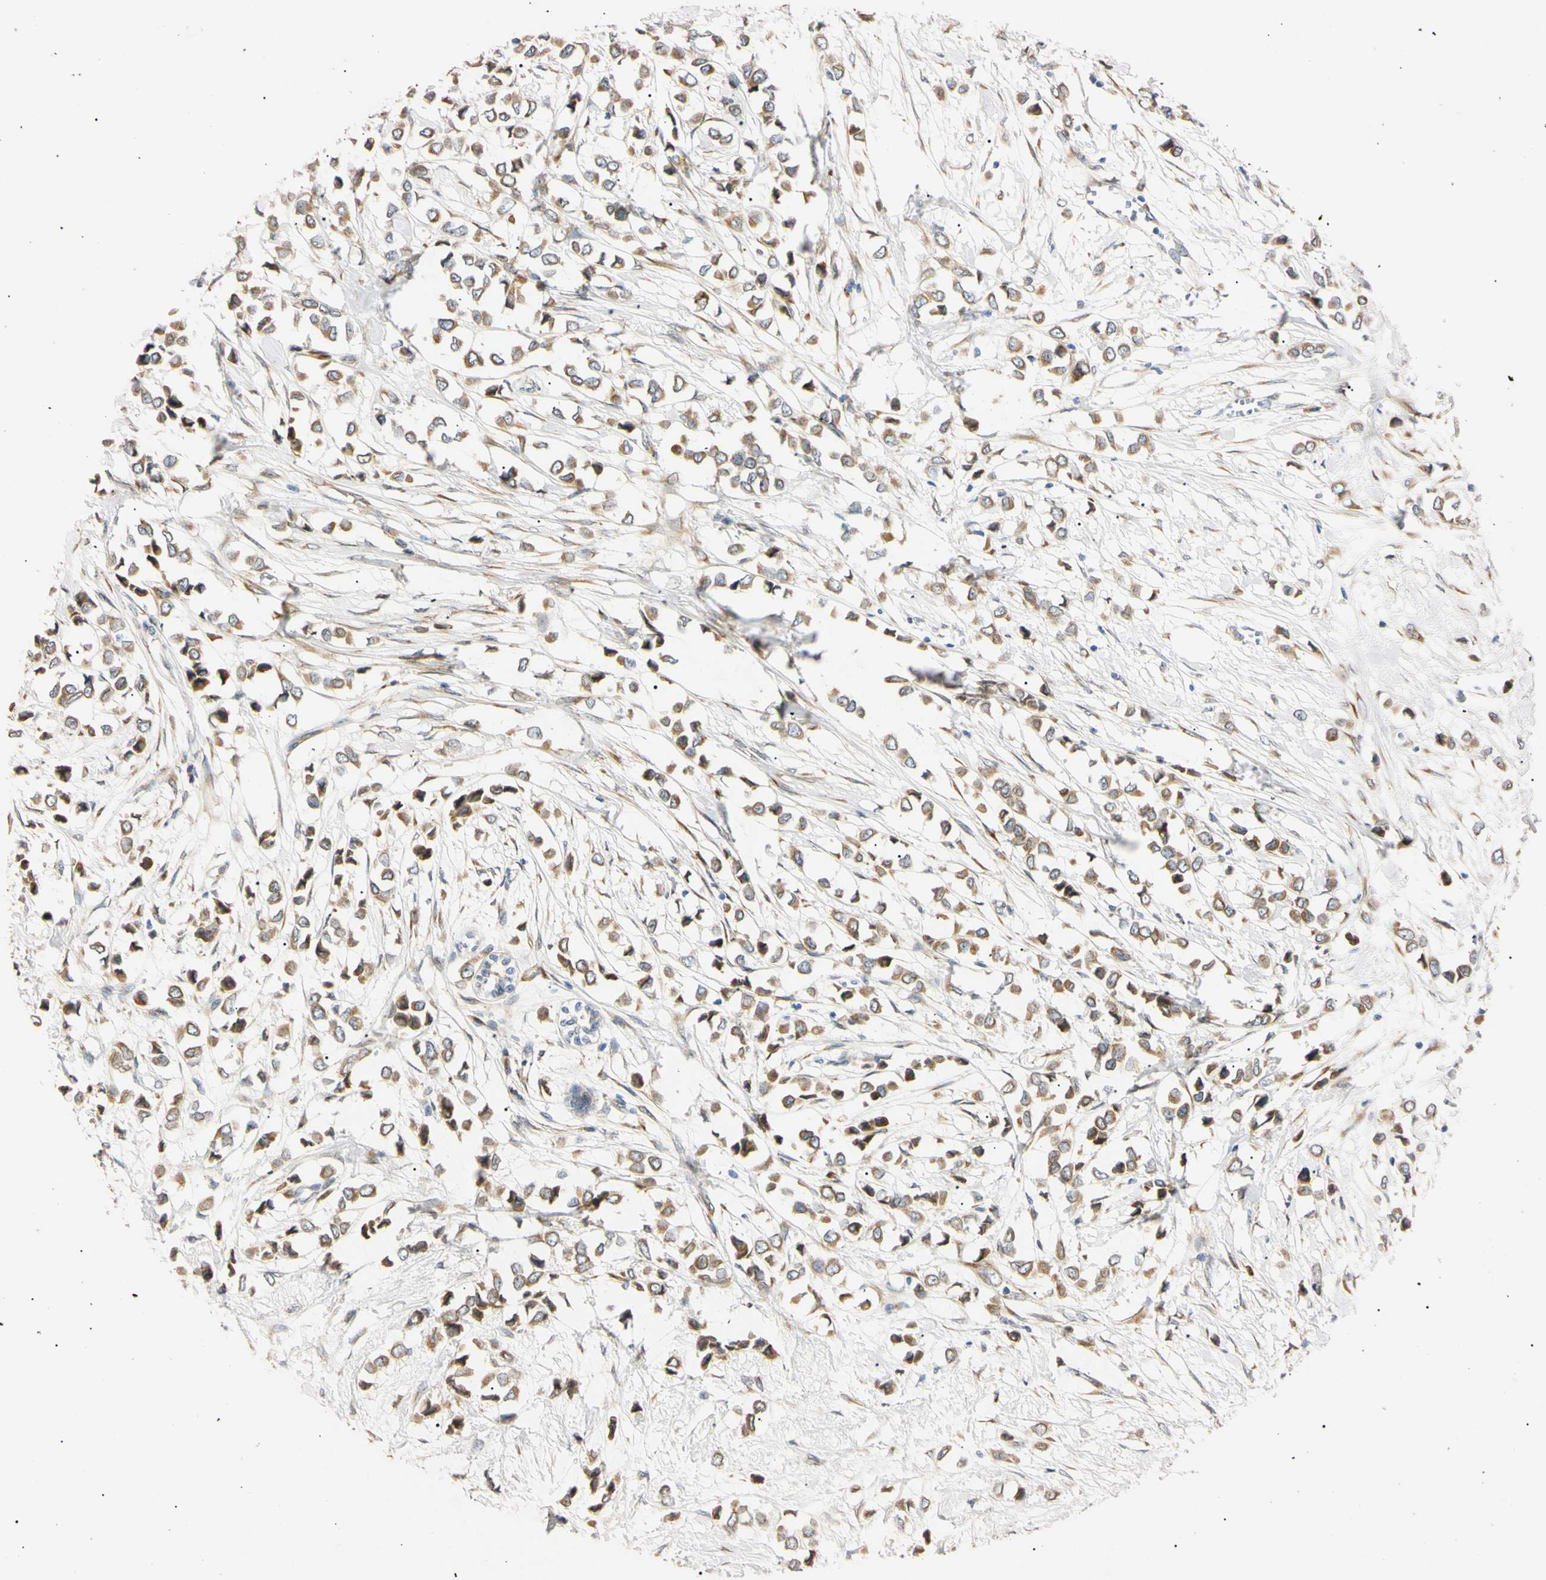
{"staining": {"intensity": "moderate", "quantity": ">75%", "location": "cytoplasmic/membranous"}, "tissue": "breast cancer", "cell_type": "Tumor cells", "image_type": "cancer", "snomed": [{"axis": "morphology", "description": "Lobular carcinoma"}, {"axis": "topography", "description": "Breast"}], "caption": "The micrograph exhibits immunohistochemical staining of lobular carcinoma (breast). There is moderate cytoplasmic/membranous expression is present in approximately >75% of tumor cells.", "gene": "IER3IP1", "patient": {"sex": "female", "age": 51}}